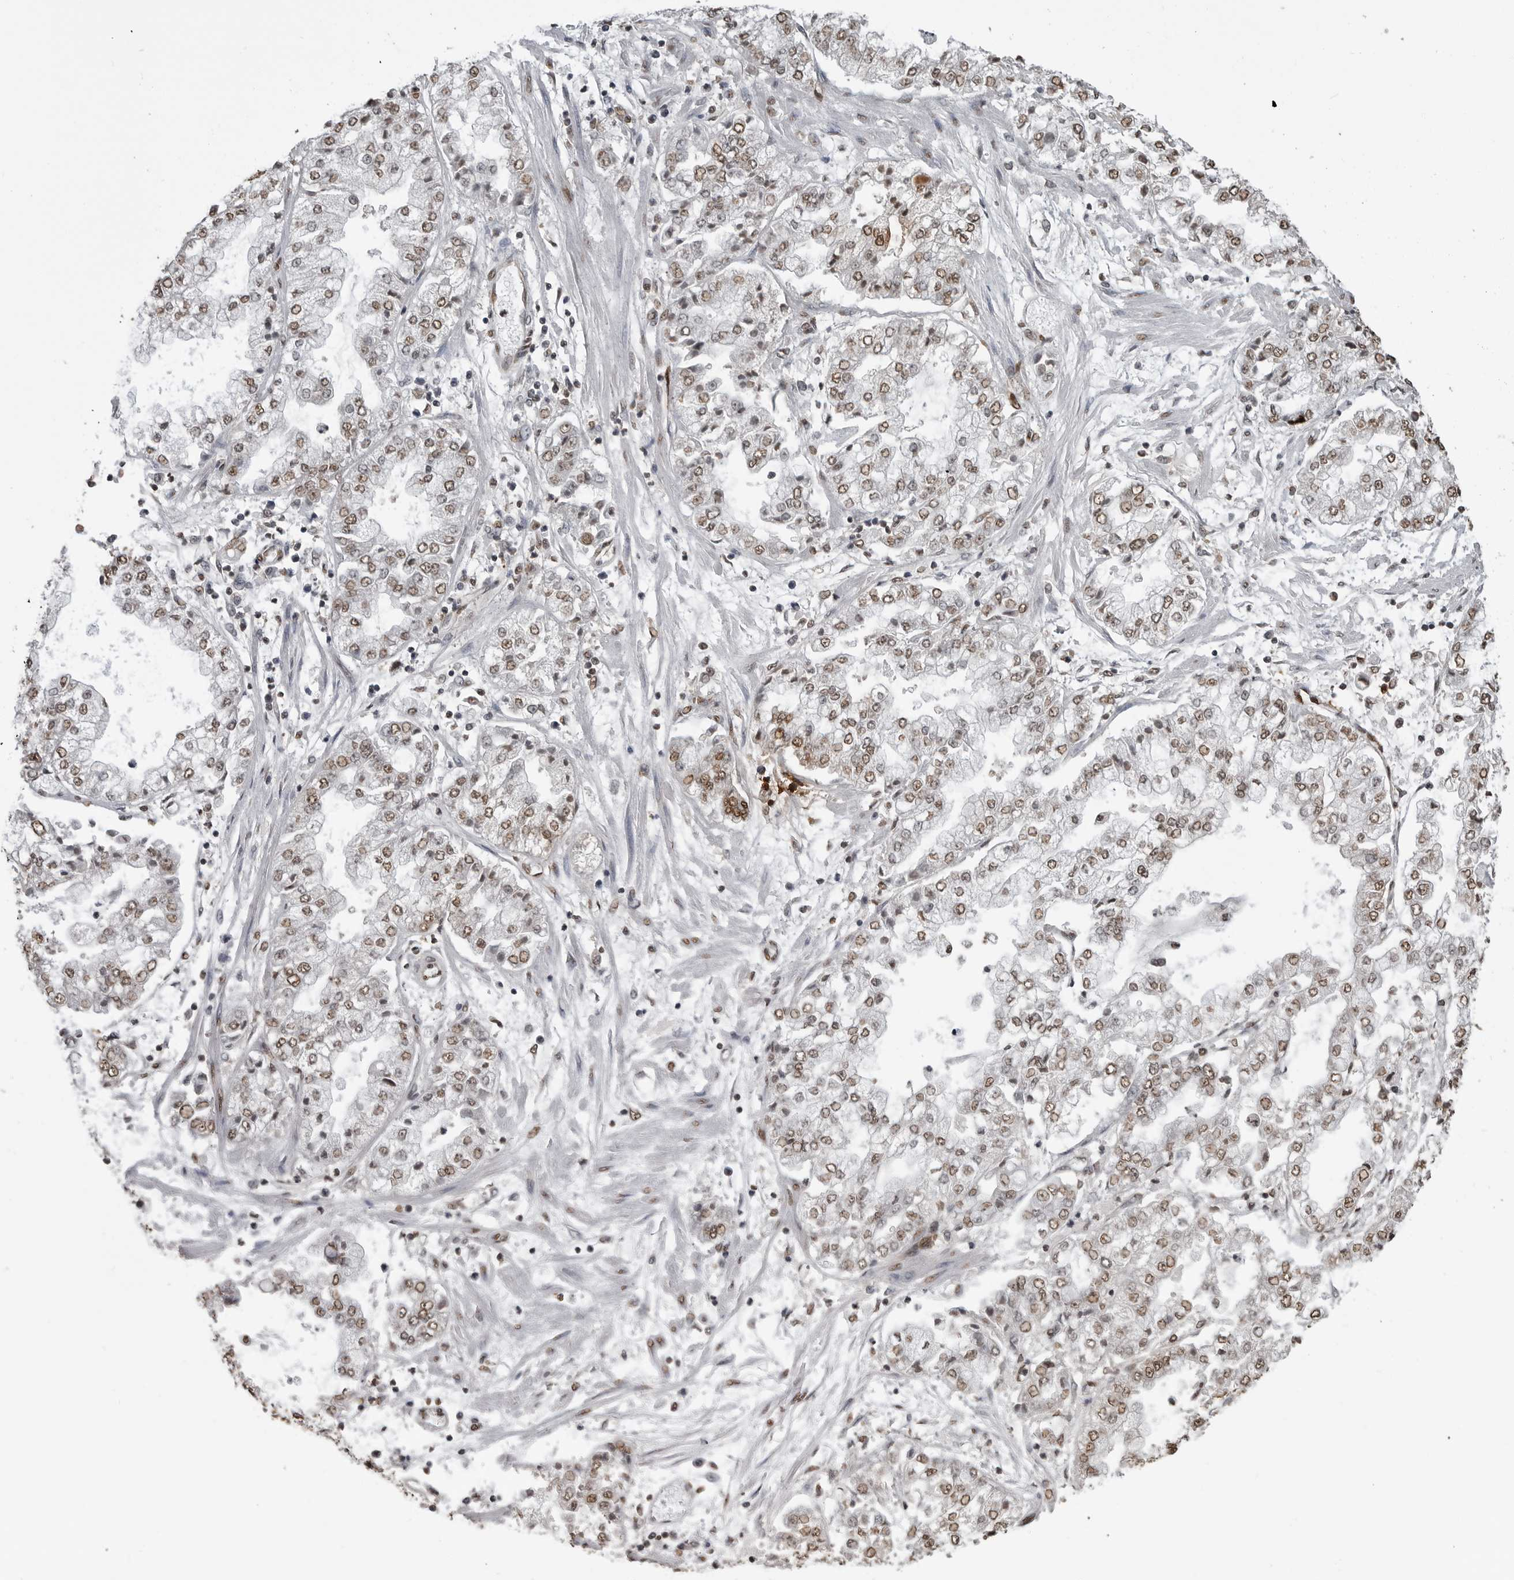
{"staining": {"intensity": "moderate", "quantity": ">75%", "location": "nuclear"}, "tissue": "stomach cancer", "cell_type": "Tumor cells", "image_type": "cancer", "snomed": [{"axis": "morphology", "description": "Adenocarcinoma, NOS"}, {"axis": "topography", "description": "Stomach"}], "caption": "Immunohistochemistry of stomach cancer (adenocarcinoma) demonstrates medium levels of moderate nuclear expression in about >75% of tumor cells. The staining was performed using DAB, with brown indicating positive protein expression. Nuclei are stained blue with hematoxylin.", "gene": "SMAD2", "patient": {"sex": "male", "age": 76}}